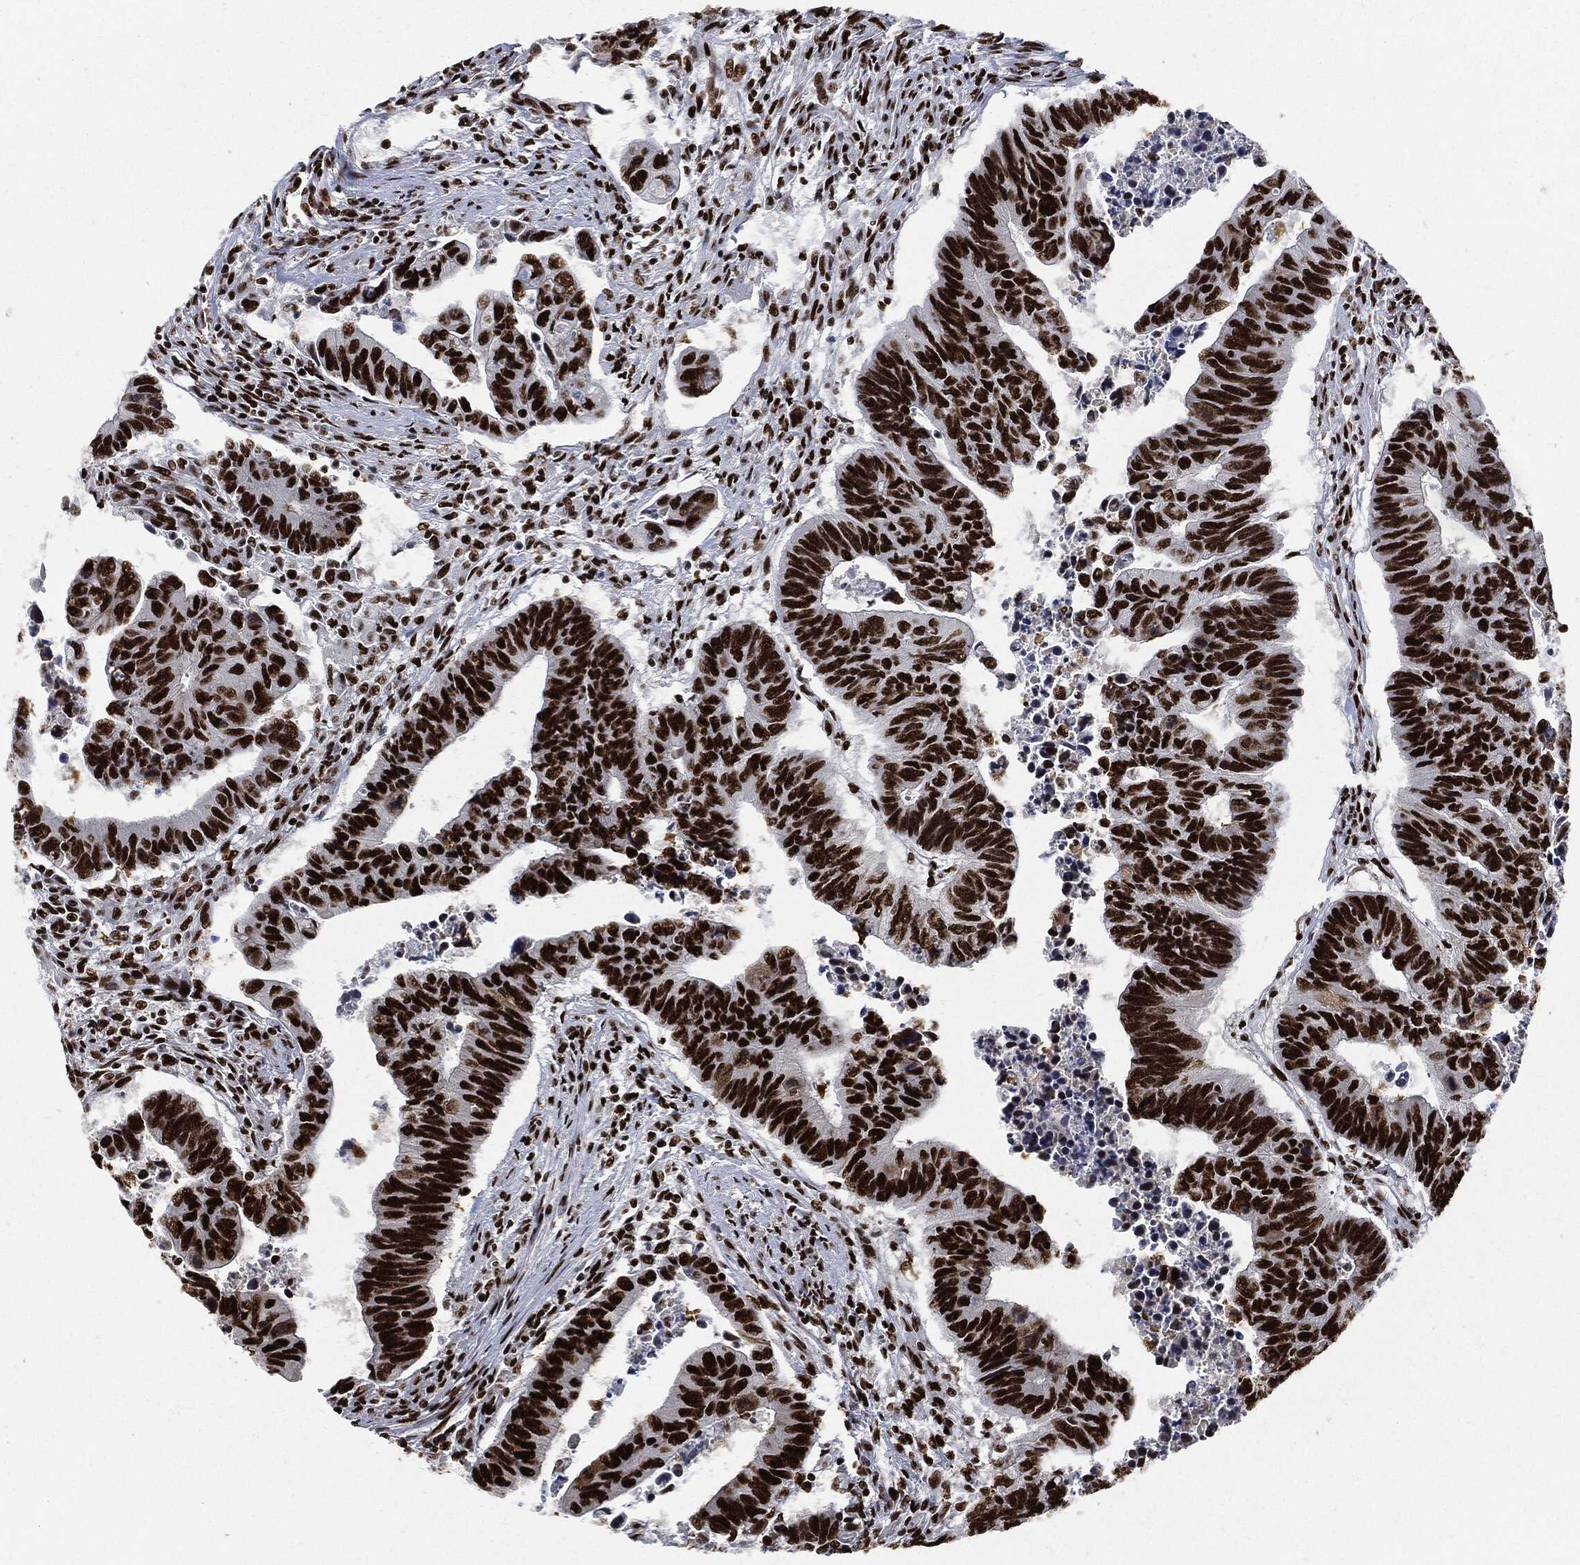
{"staining": {"intensity": "strong", "quantity": ">75%", "location": "nuclear"}, "tissue": "colorectal cancer", "cell_type": "Tumor cells", "image_type": "cancer", "snomed": [{"axis": "morphology", "description": "Adenocarcinoma, NOS"}, {"axis": "topography", "description": "Rectum"}], "caption": "Colorectal cancer (adenocarcinoma) stained for a protein (brown) exhibits strong nuclear positive expression in approximately >75% of tumor cells.", "gene": "RECQL", "patient": {"sex": "female", "age": 85}}